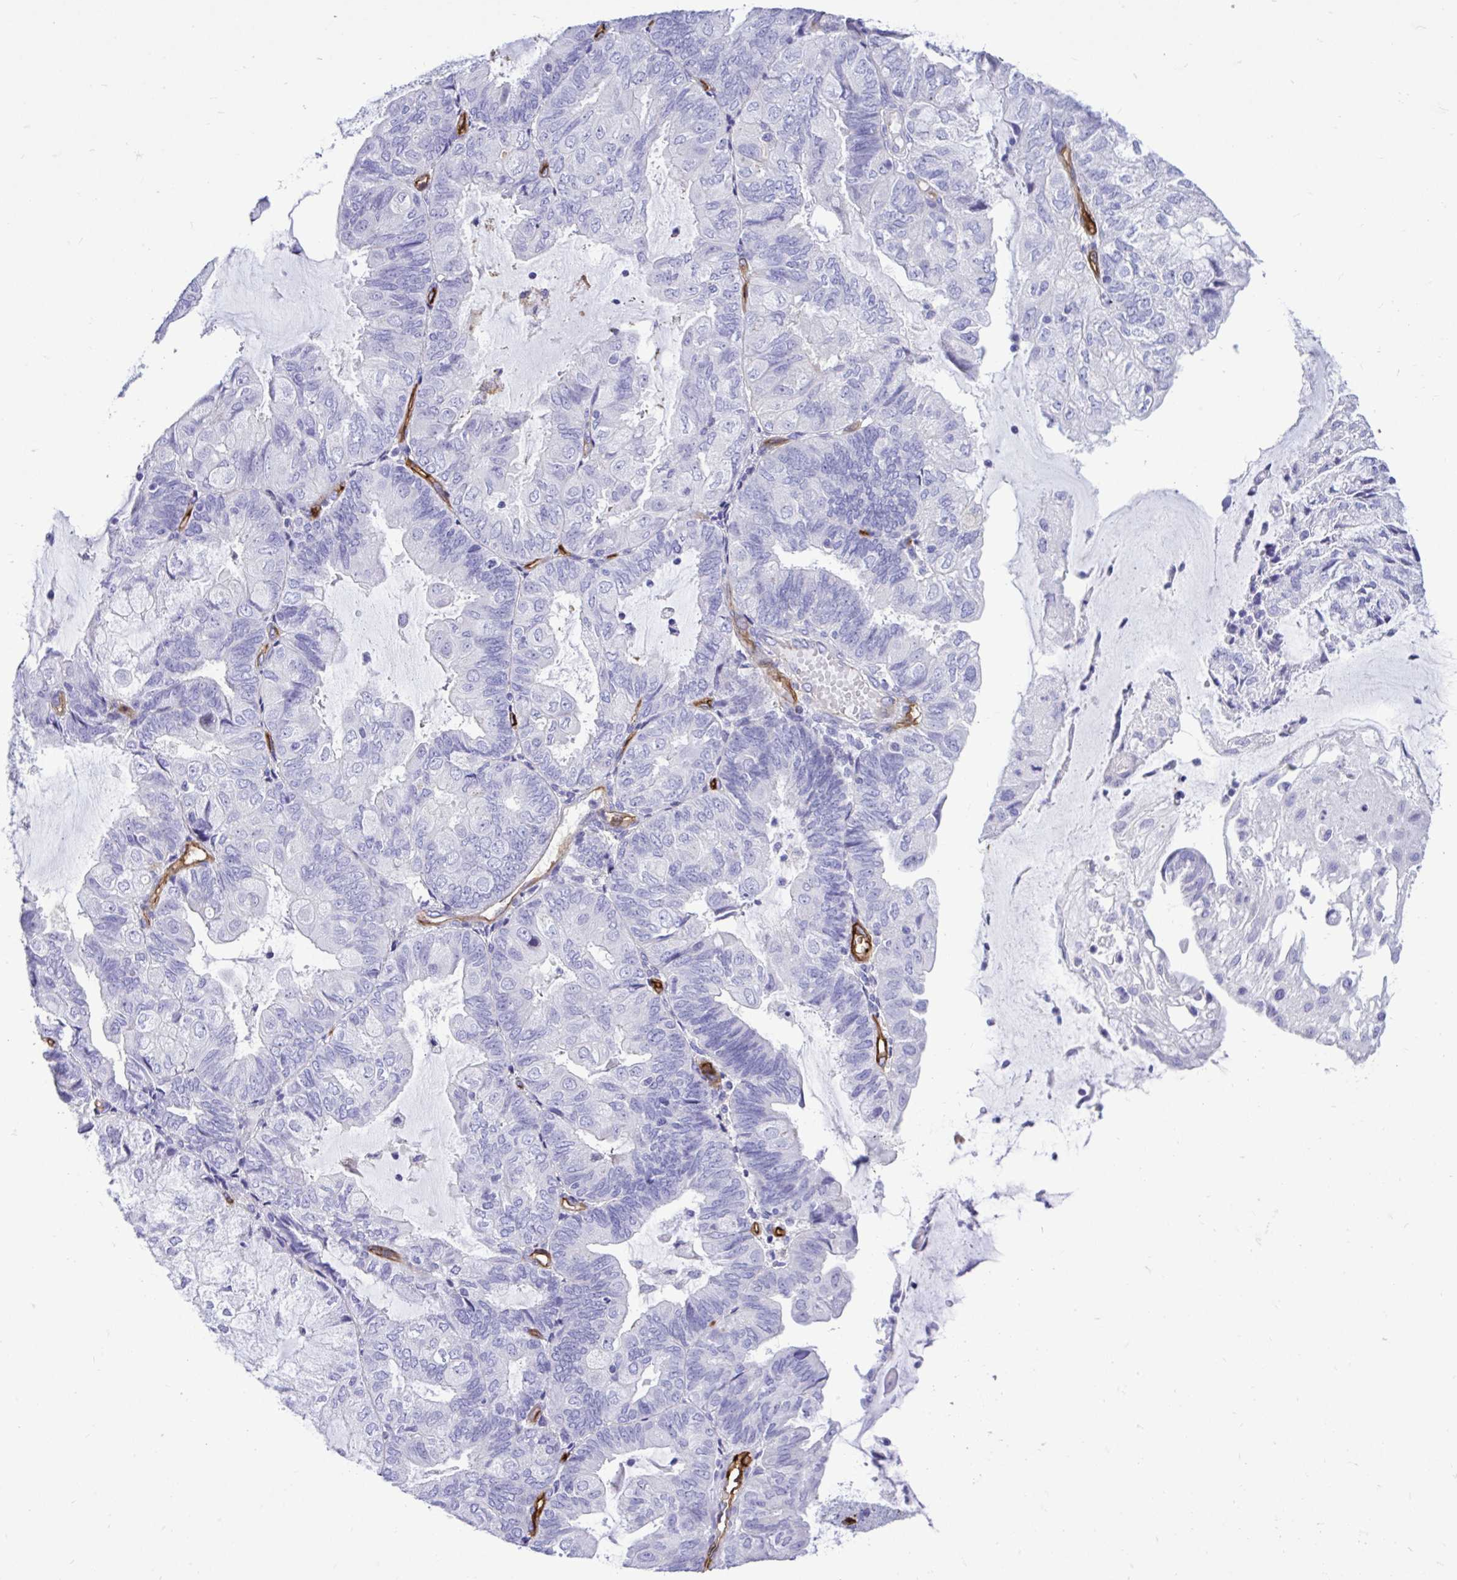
{"staining": {"intensity": "negative", "quantity": "none", "location": "none"}, "tissue": "endometrial cancer", "cell_type": "Tumor cells", "image_type": "cancer", "snomed": [{"axis": "morphology", "description": "Adenocarcinoma, NOS"}, {"axis": "topography", "description": "Endometrium"}], "caption": "High magnification brightfield microscopy of endometrial cancer stained with DAB (3,3'-diaminobenzidine) (brown) and counterstained with hematoxylin (blue): tumor cells show no significant expression.", "gene": "ABCG2", "patient": {"sex": "female", "age": 81}}